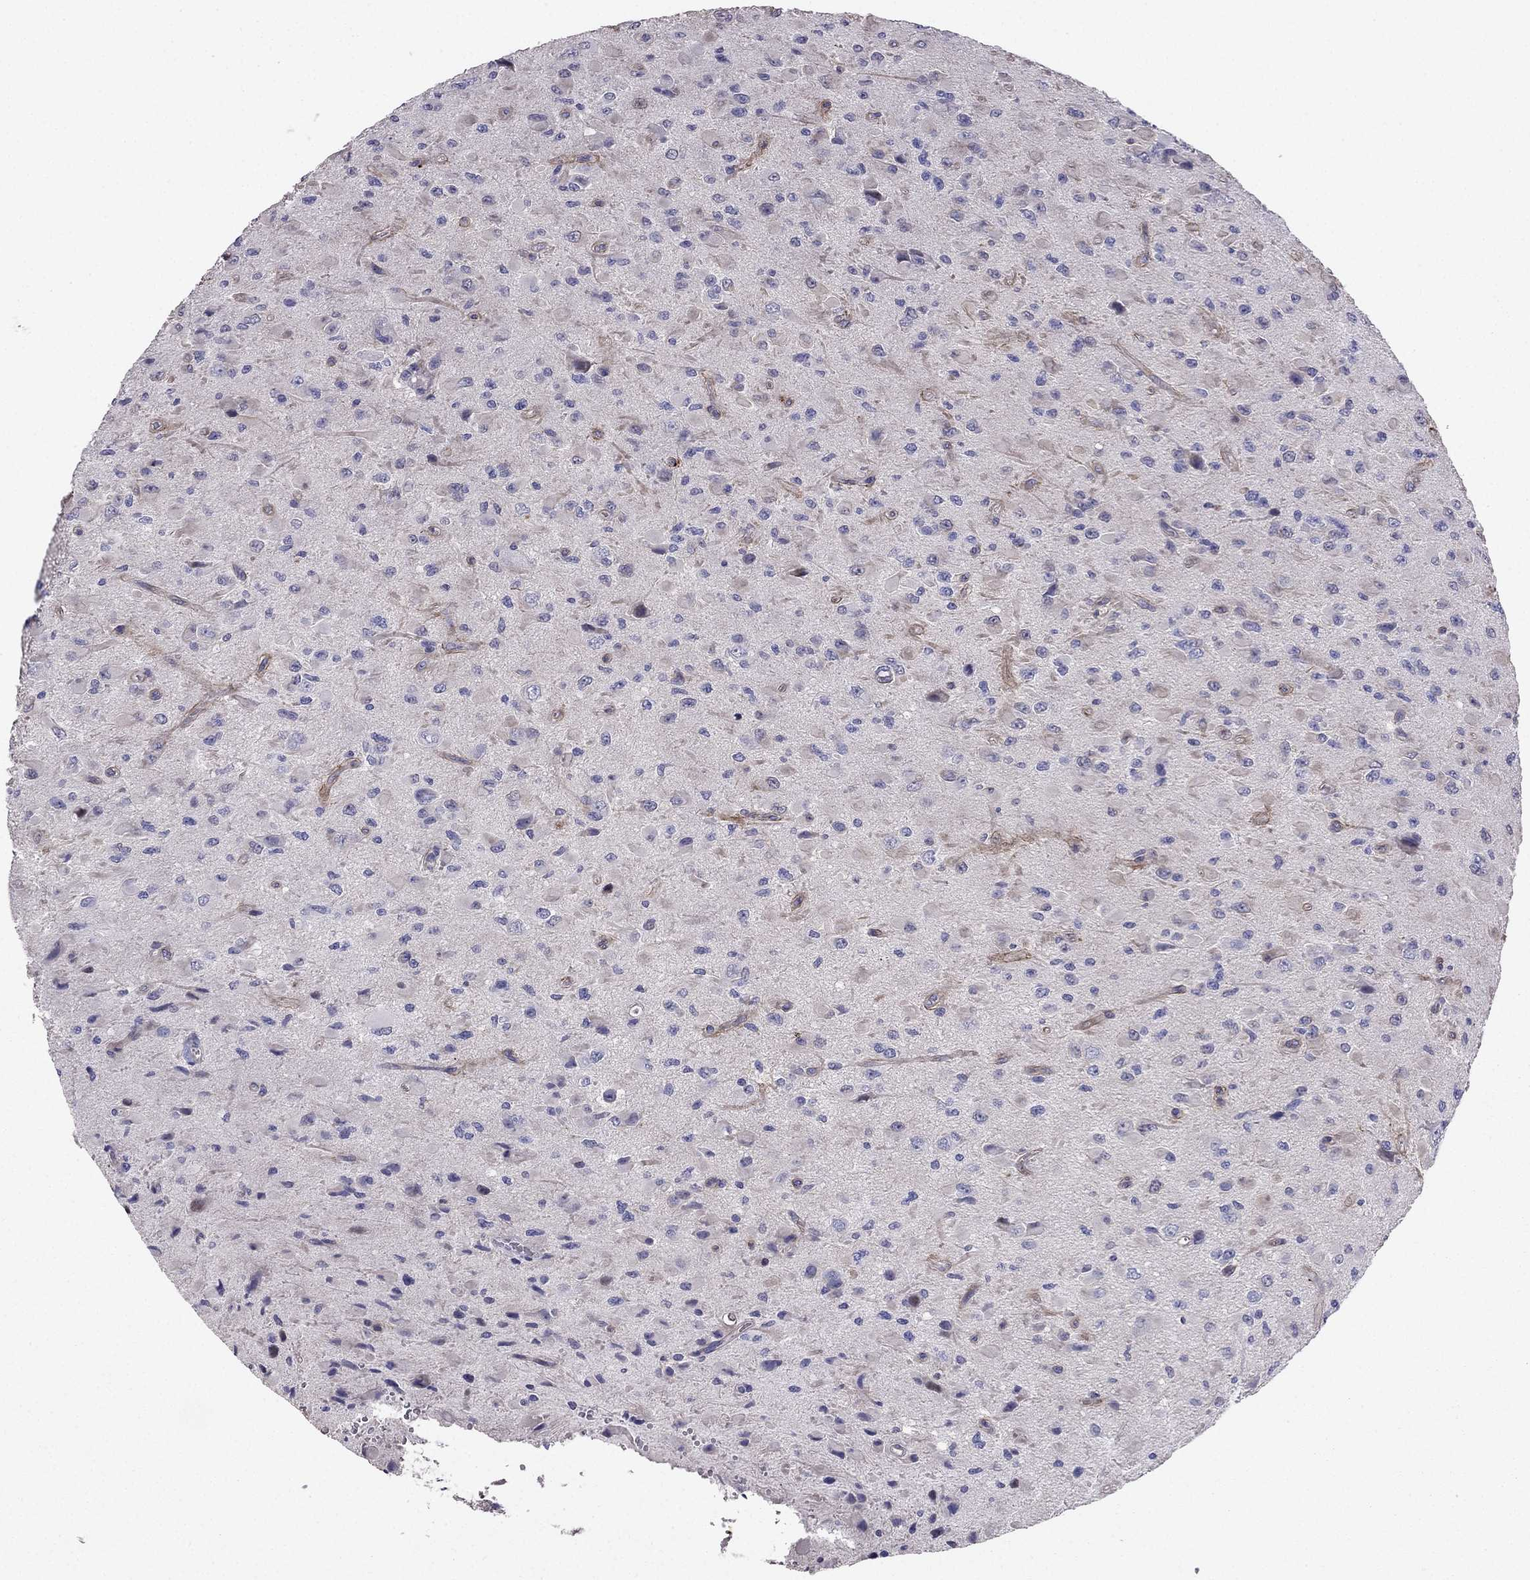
{"staining": {"intensity": "negative", "quantity": "none", "location": "none"}, "tissue": "glioma", "cell_type": "Tumor cells", "image_type": "cancer", "snomed": [{"axis": "morphology", "description": "Glioma, malignant, High grade"}, {"axis": "topography", "description": "Cerebral cortex"}], "caption": "DAB immunohistochemical staining of malignant glioma (high-grade) reveals no significant expression in tumor cells.", "gene": "ENOX1", "patient": {"sex": "male", "age": 35}}